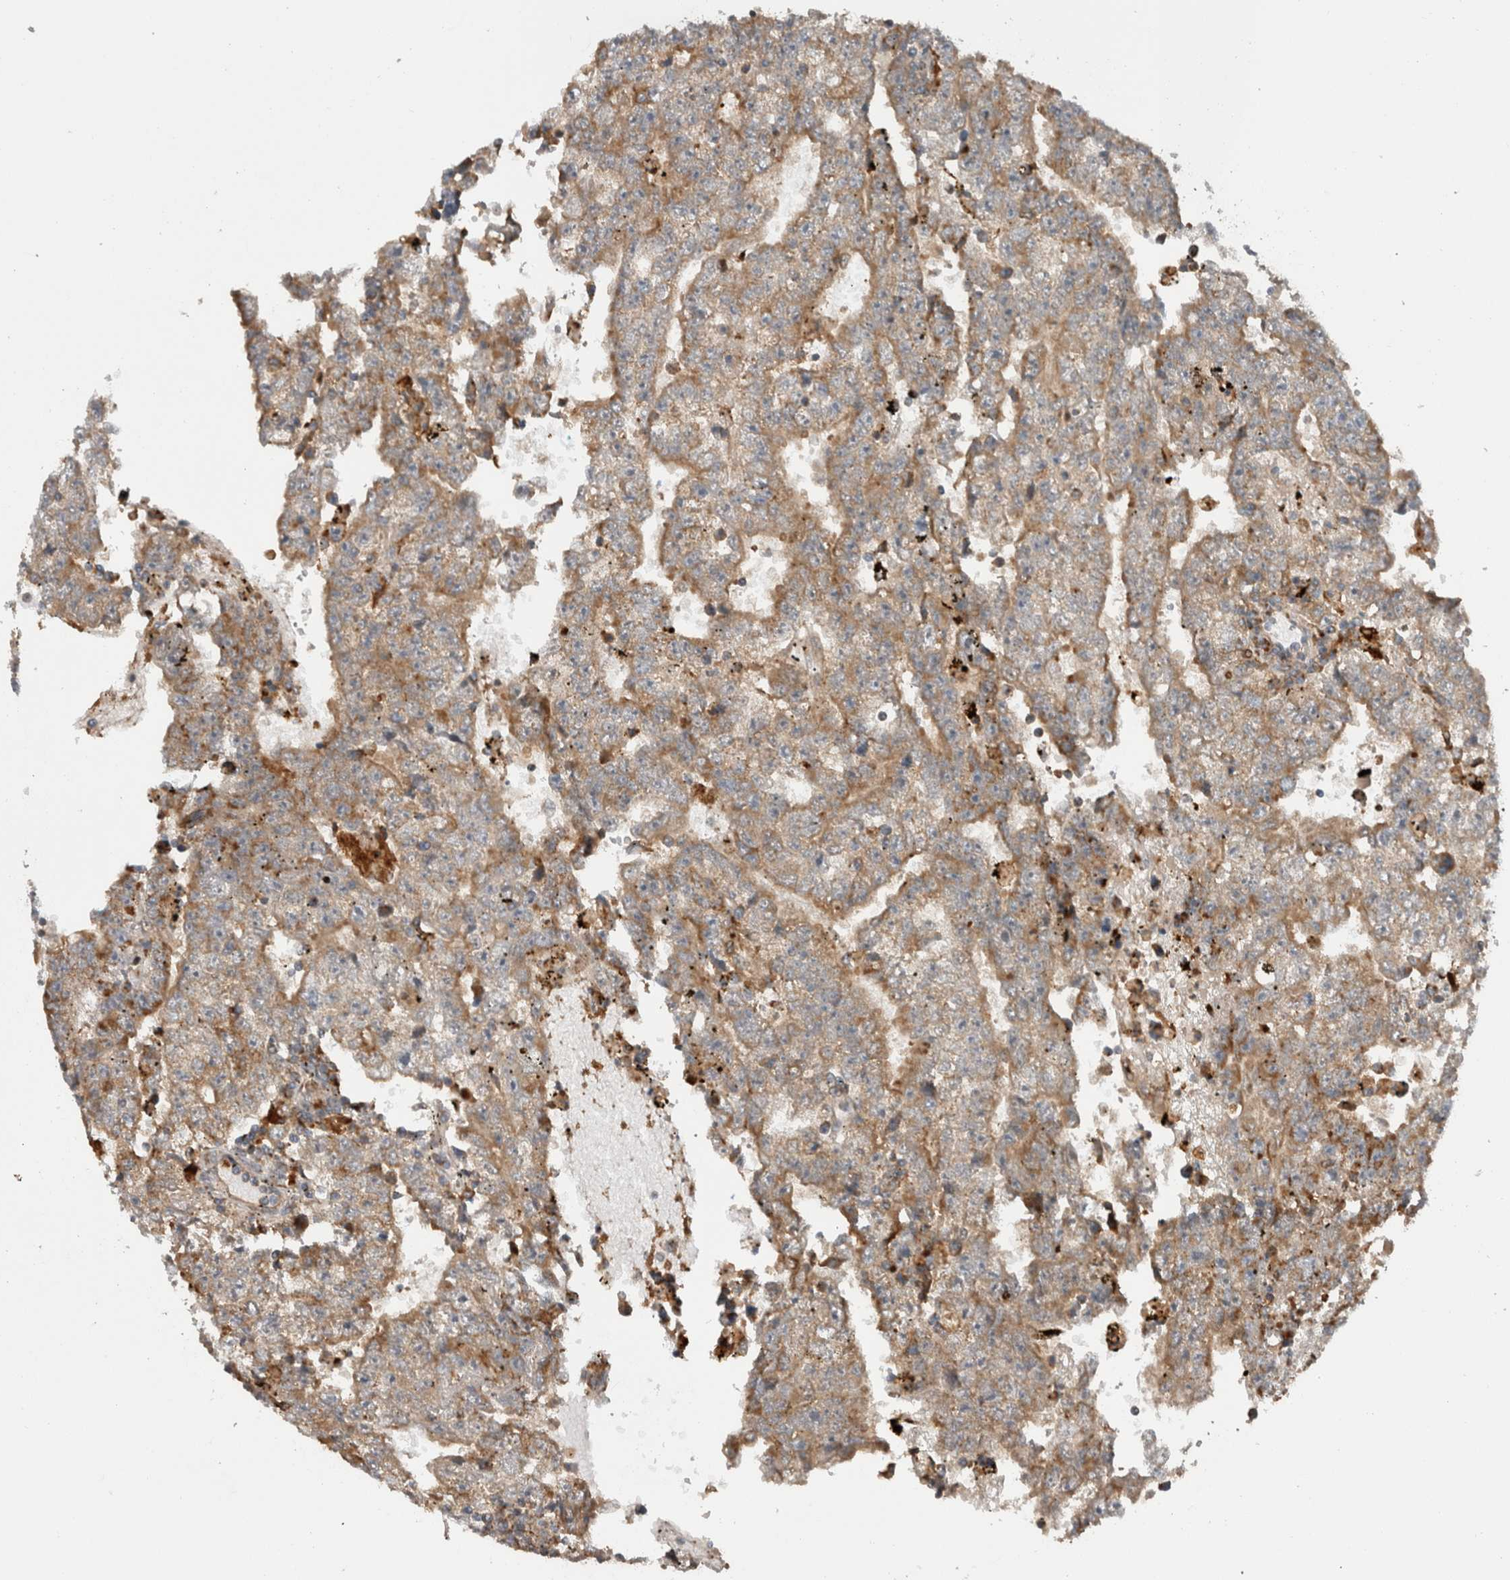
{"staining": {"intensity": "moderate", "quantity": ">75%", "location": "cytoplasmic/membranous"}, "tissue": "testis cancer", "cell_type": "Tumor cells", "image_type": "cancer", "snomed": [{"axis": "morphology", "description": "Carcinoma, Embryonal, NOS"}, {"axis": "topography", "description": "Testis"}], "caption": "Tumor cells demonstrate medium levels of moderate cytoplasmic/membranous staining in about >75% of cells in testis cancer (embryonal carcinoma).", "gene": "ADGRL3", "patient": {"sex": "male", "age": 25}}